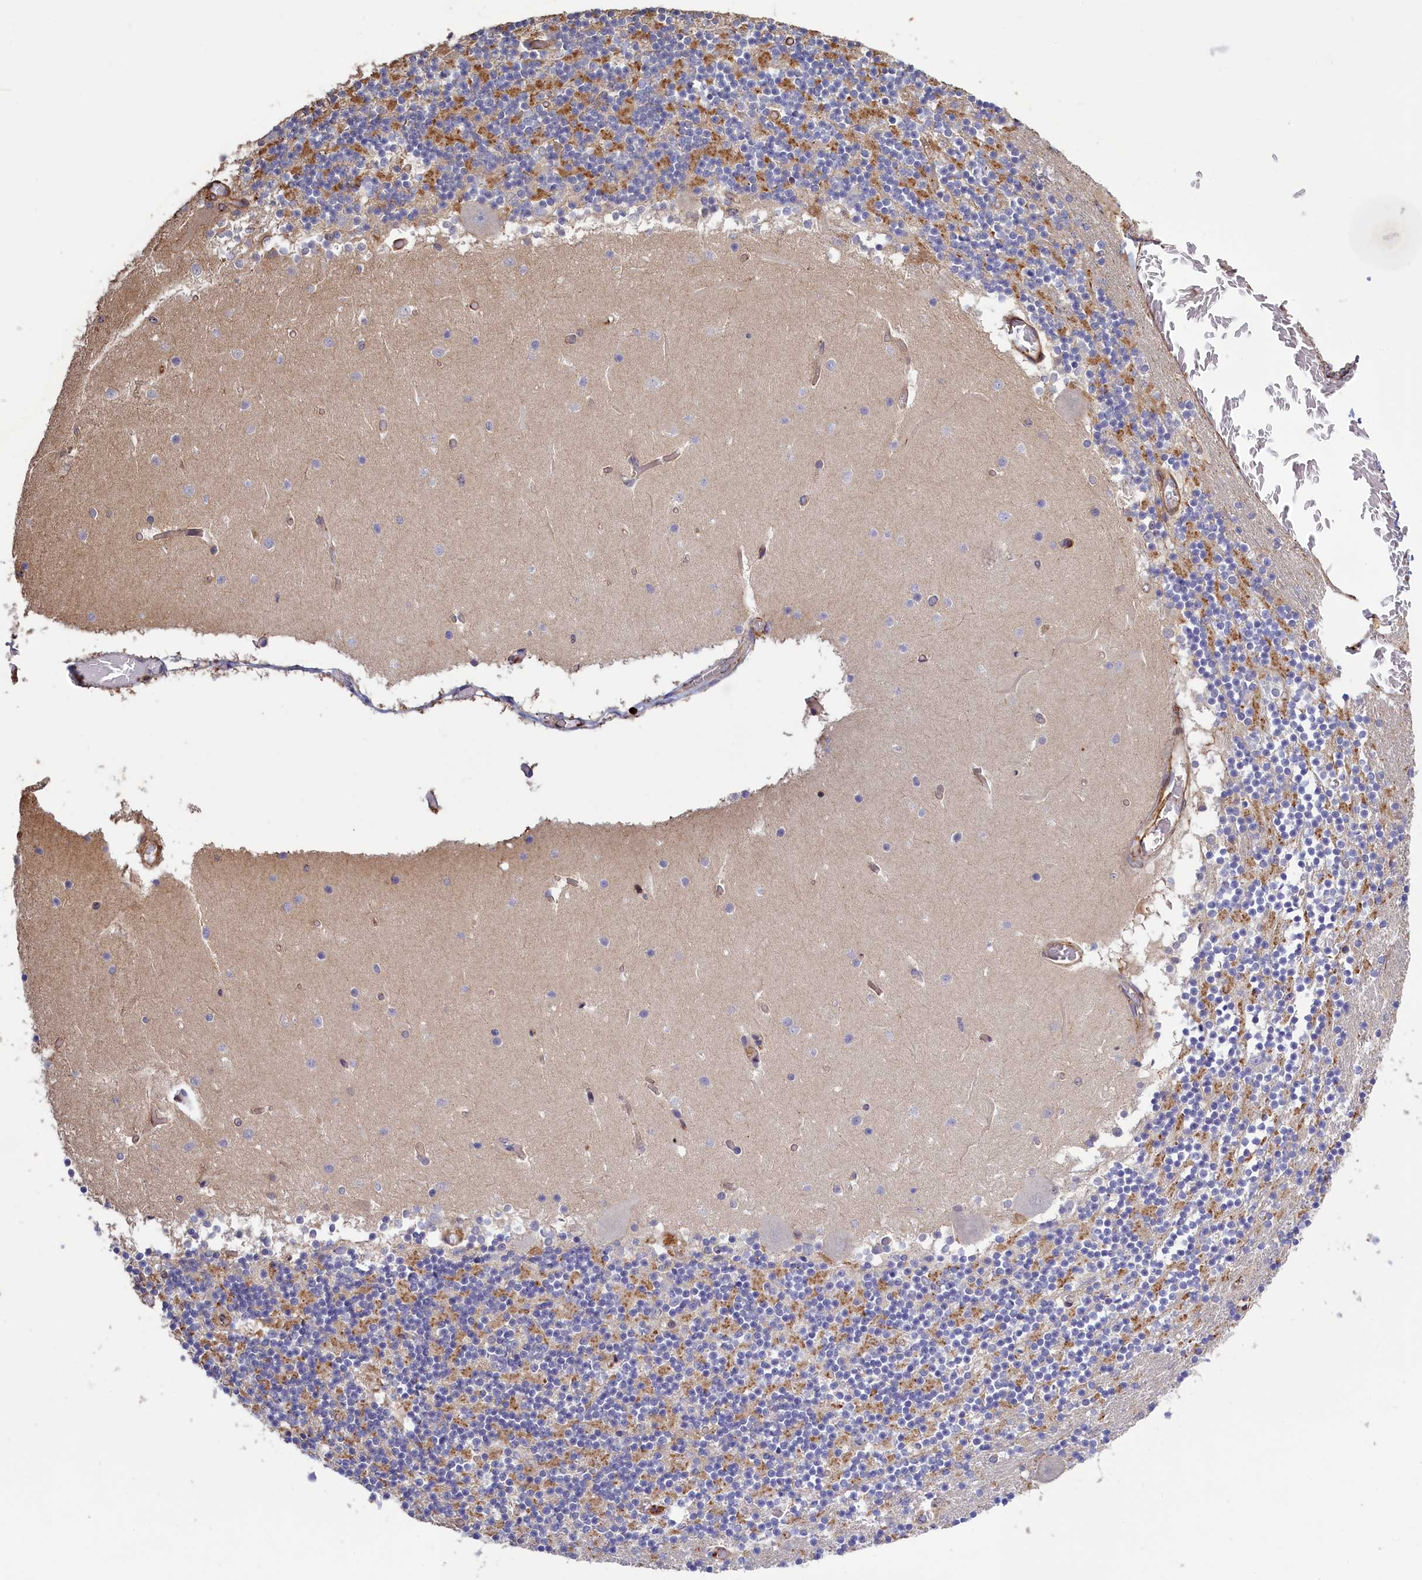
{"staining": {"intensity": "moderate", "quantity": "<25%", "location": "cytoplasmic/membranous"}, "tissue": "cerebellum", "cell_type": "Cells in granular layer", "image_type": "normal", "snomed": [{"axis": "morphology", "description": "Normal tissue, NOS"}, {"axis": "topography", "description": "Cerebellum"}], "caption": "This is a photomicrograph of IHC staining of benign cerebellum, which shows moderate expression in the cytoplasmic/membranous of cells in granular layer.", "gene": "ANKRD27", "patient": {"sex": "female", "age": 28}}